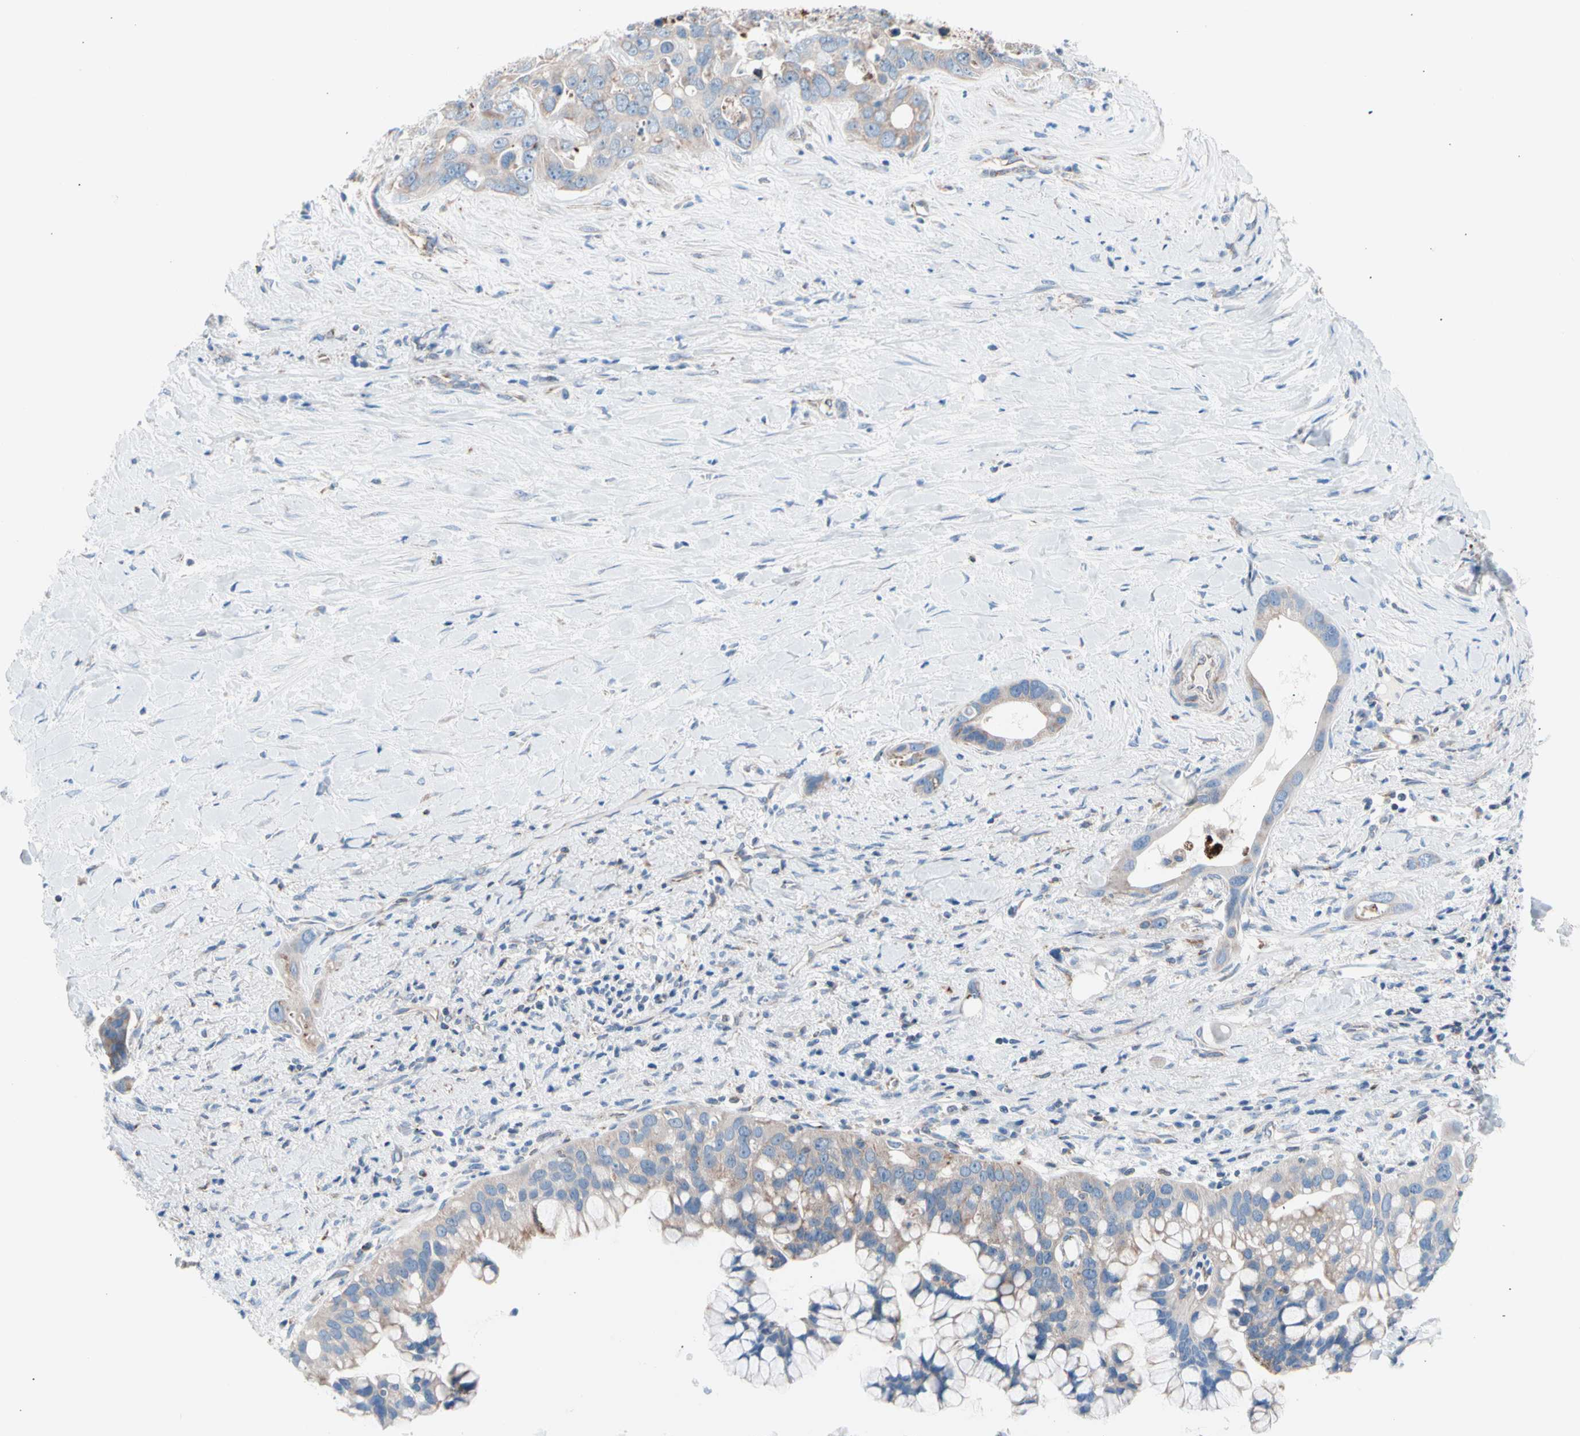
{"staining": {"intensity": "weak", "quantity": "25%-75%", "location": "cytoplasmic/membranous"}, "tissue": "liver cancer", "cell_type": "Tumor cells", "image_type": "cancer", "snomed": [{"axis": "morphology", "description": "Cholangiocarcinoma"}, {"axis": "topography", "description": "Liver"}], "caption": "Tumor cells show weak cytoplasmic/membranous expression in approximately 25%-75% of cells in liver cancer (cholangiocarcinoma).", "gene": "HK1", "patient": {"sex": "female", "age": 65}}